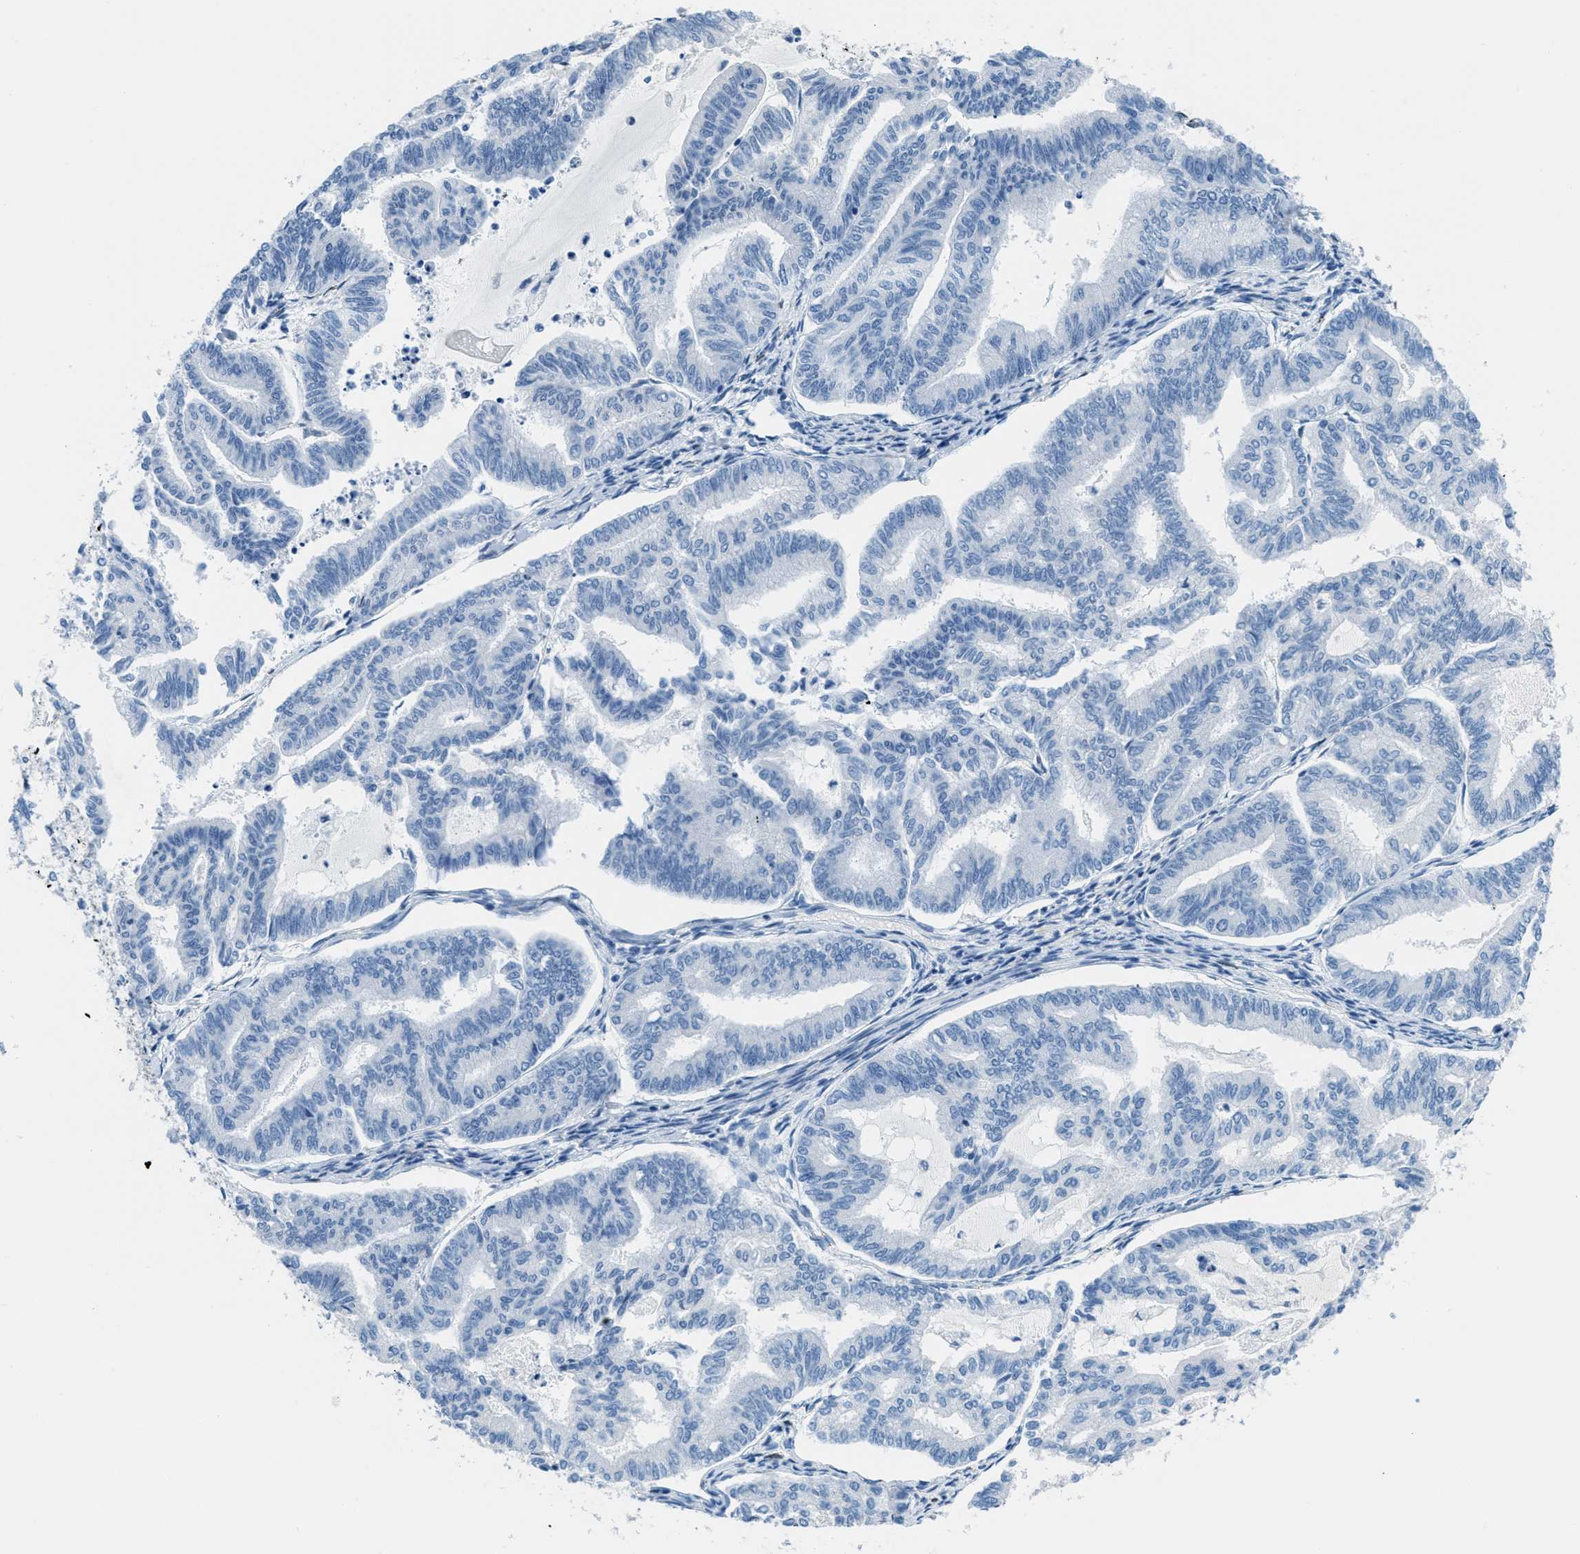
{"staining": {"intensity": "negative", "quantity": "none", "location": "none"}, "tissue": "endometrial cancer", "cell_type": "Tumor cells", "image_type": "cancer", "snomed": [{"axis": "morphology", "description": "Adenocarcinoma, NOS"}, {"axis": "topography", "description": "Endometrium"}], "caption": "Histopathology image shows no significant protein staining in tumor cells of endometrial cancer (adenocarcinoma).", "gene": "MGARP", "patient": {"sex": "female", "age": 79}}